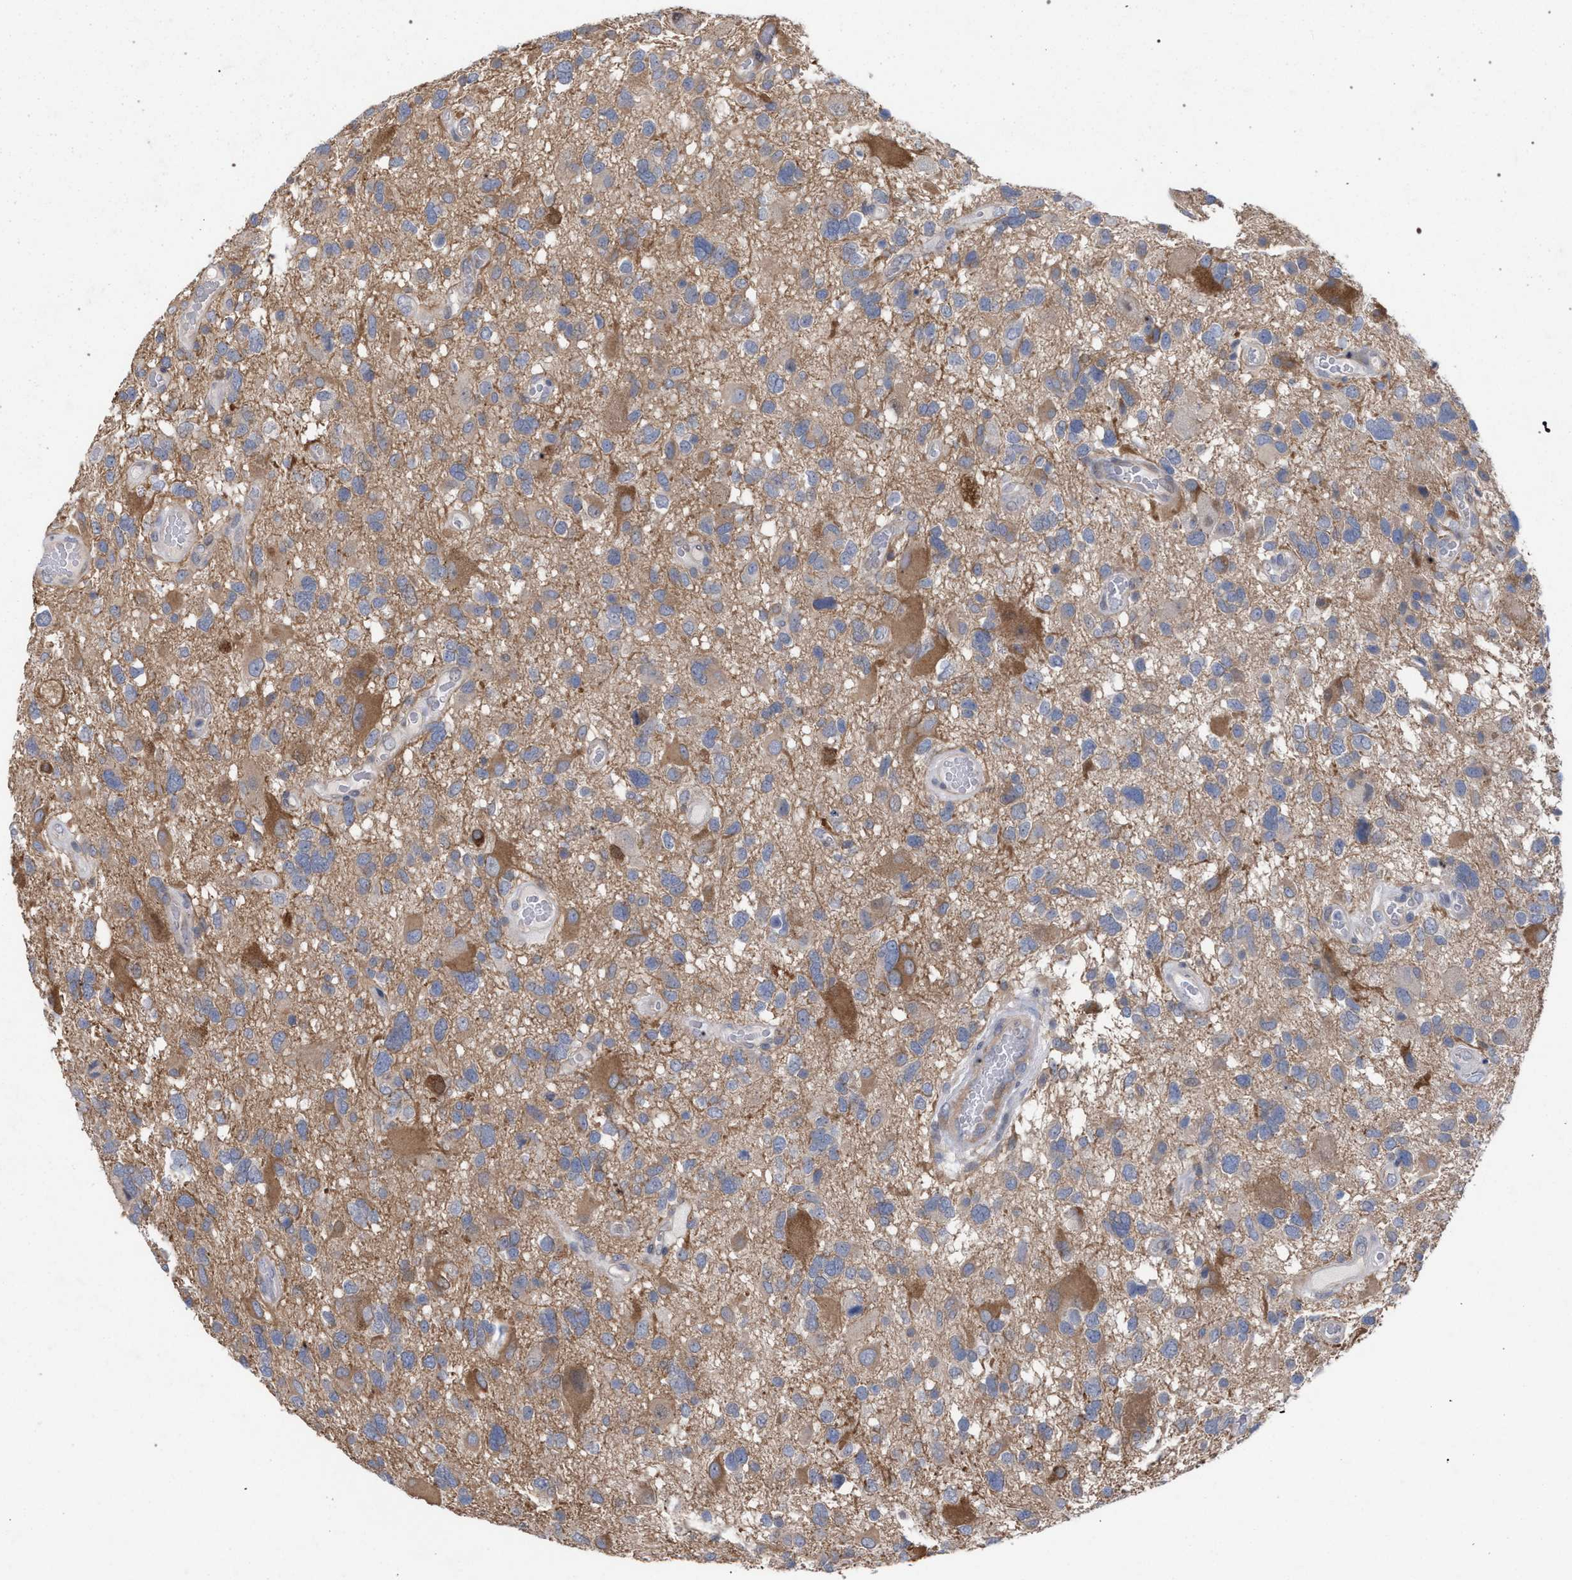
{"staining": {"intensity": "moderate", "quantity": "<25%", "location": "cytoplasmic/membranous"}, "tissue": "glioma", "cell_type": "Tumor cells", "image_type": "cancer", "snomed": [{"axis": "morphology", "description": "Glioma, malignant, High grade"}, {"axis": "topography", "description": "Brain"}], "caption": "Glioma stained with immunohistochemistry (IHC) demonstrates moderate cytoplasmic/membranous positivity in about <25% of tumor cells. (IHC, brightfield microscopy, high magnification).", "gene": "FHOD3", "patient": {"sex": "male", "age": 33}}